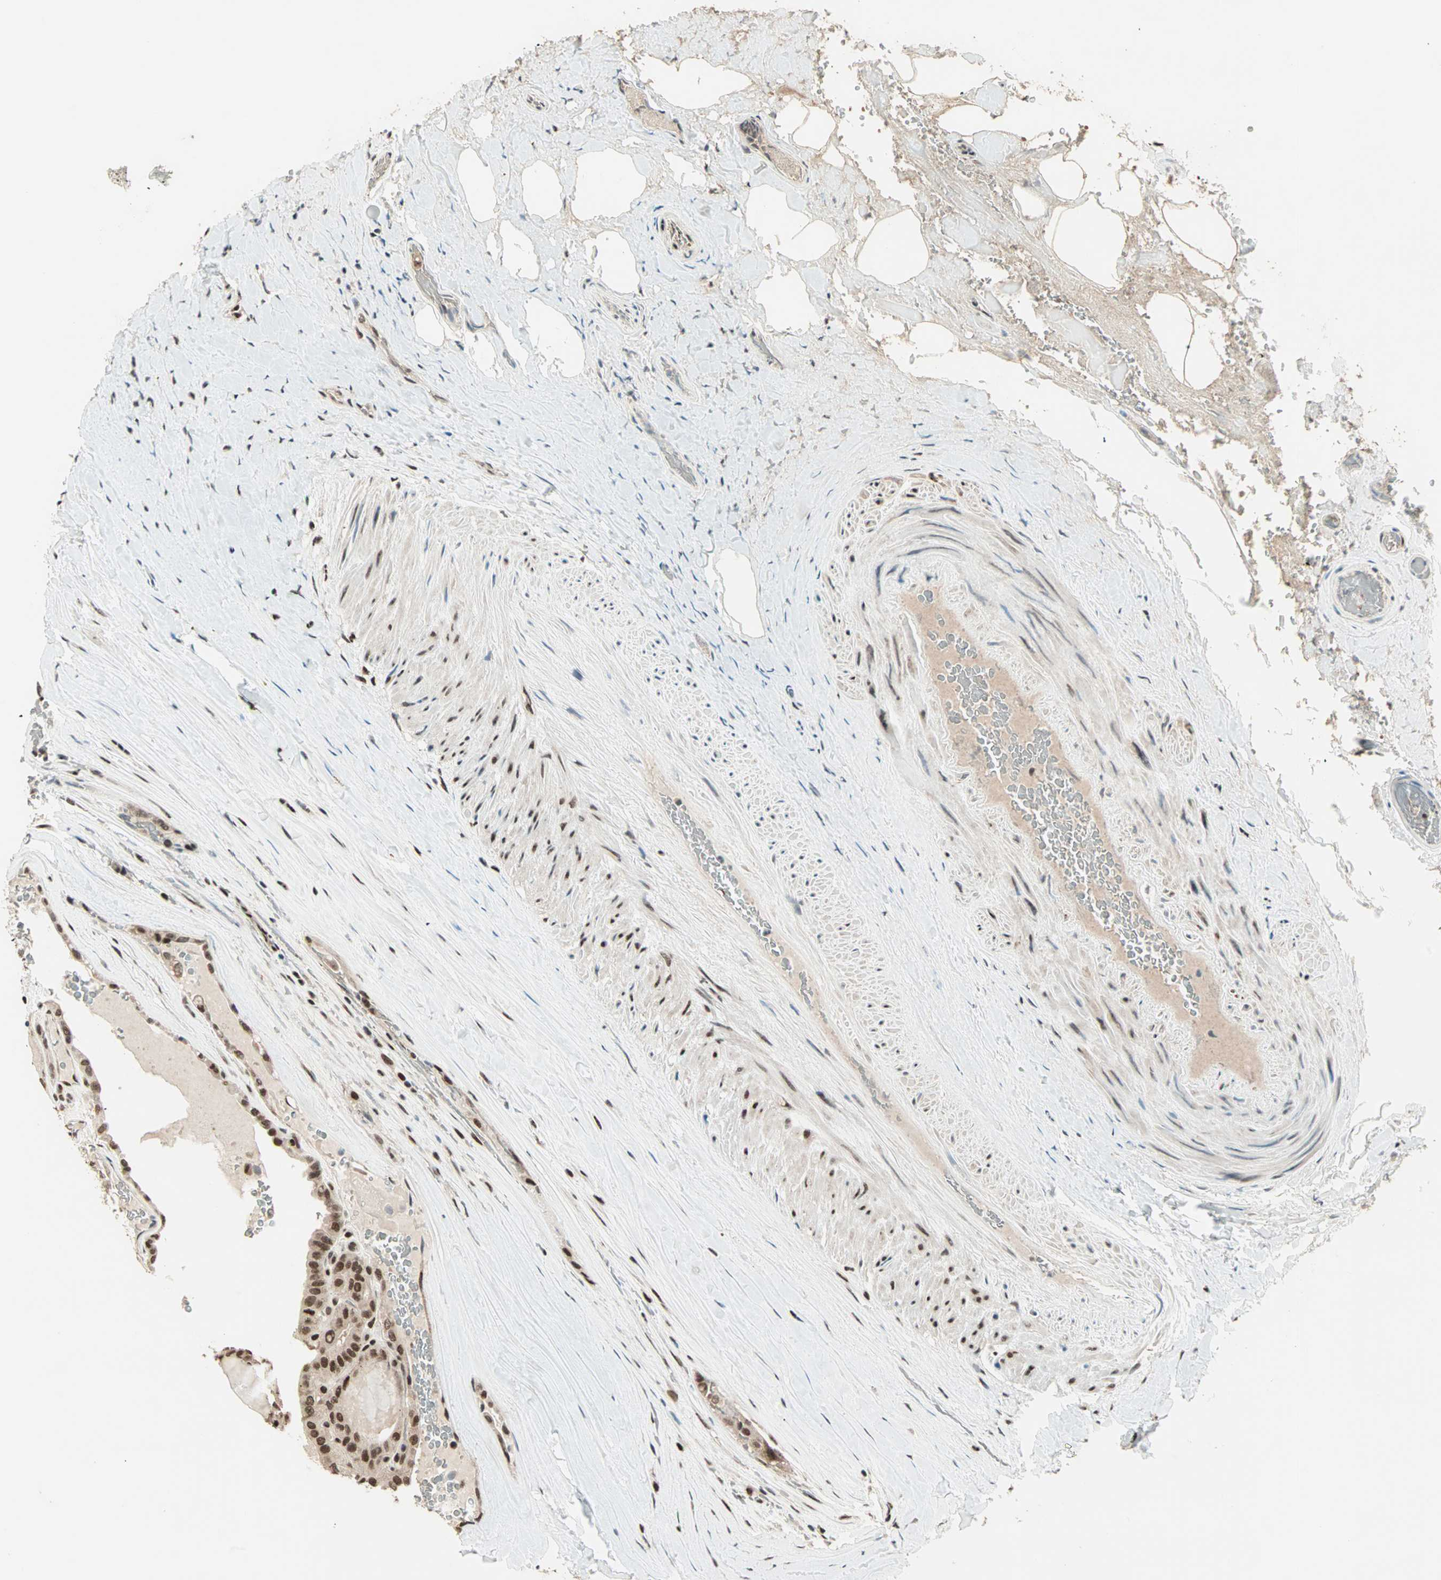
{"staining": {"intensity": "strong", "quantity": ">75%", "location": "nuclear"}, "tissue": "thyroid cancer", "cell_type": "Tumor cells", "image_type": "cancer", "snomed": [{"axis": "morphology", "description": "Papillary adenocarcinoma, NOS"}, {"axis": "topography", "description": "Thyroid gland"}], "caption": "Immunohistochemical staining of papillary adenocarcinoma (thyroid) reveals high levels of strong nuclear expression in about >75% of tumor cells. (Brightfield microscopy of DAB IHC at high magnification).", "gene": "MDC1", "patient": {"sex": "male", "age": 77}}